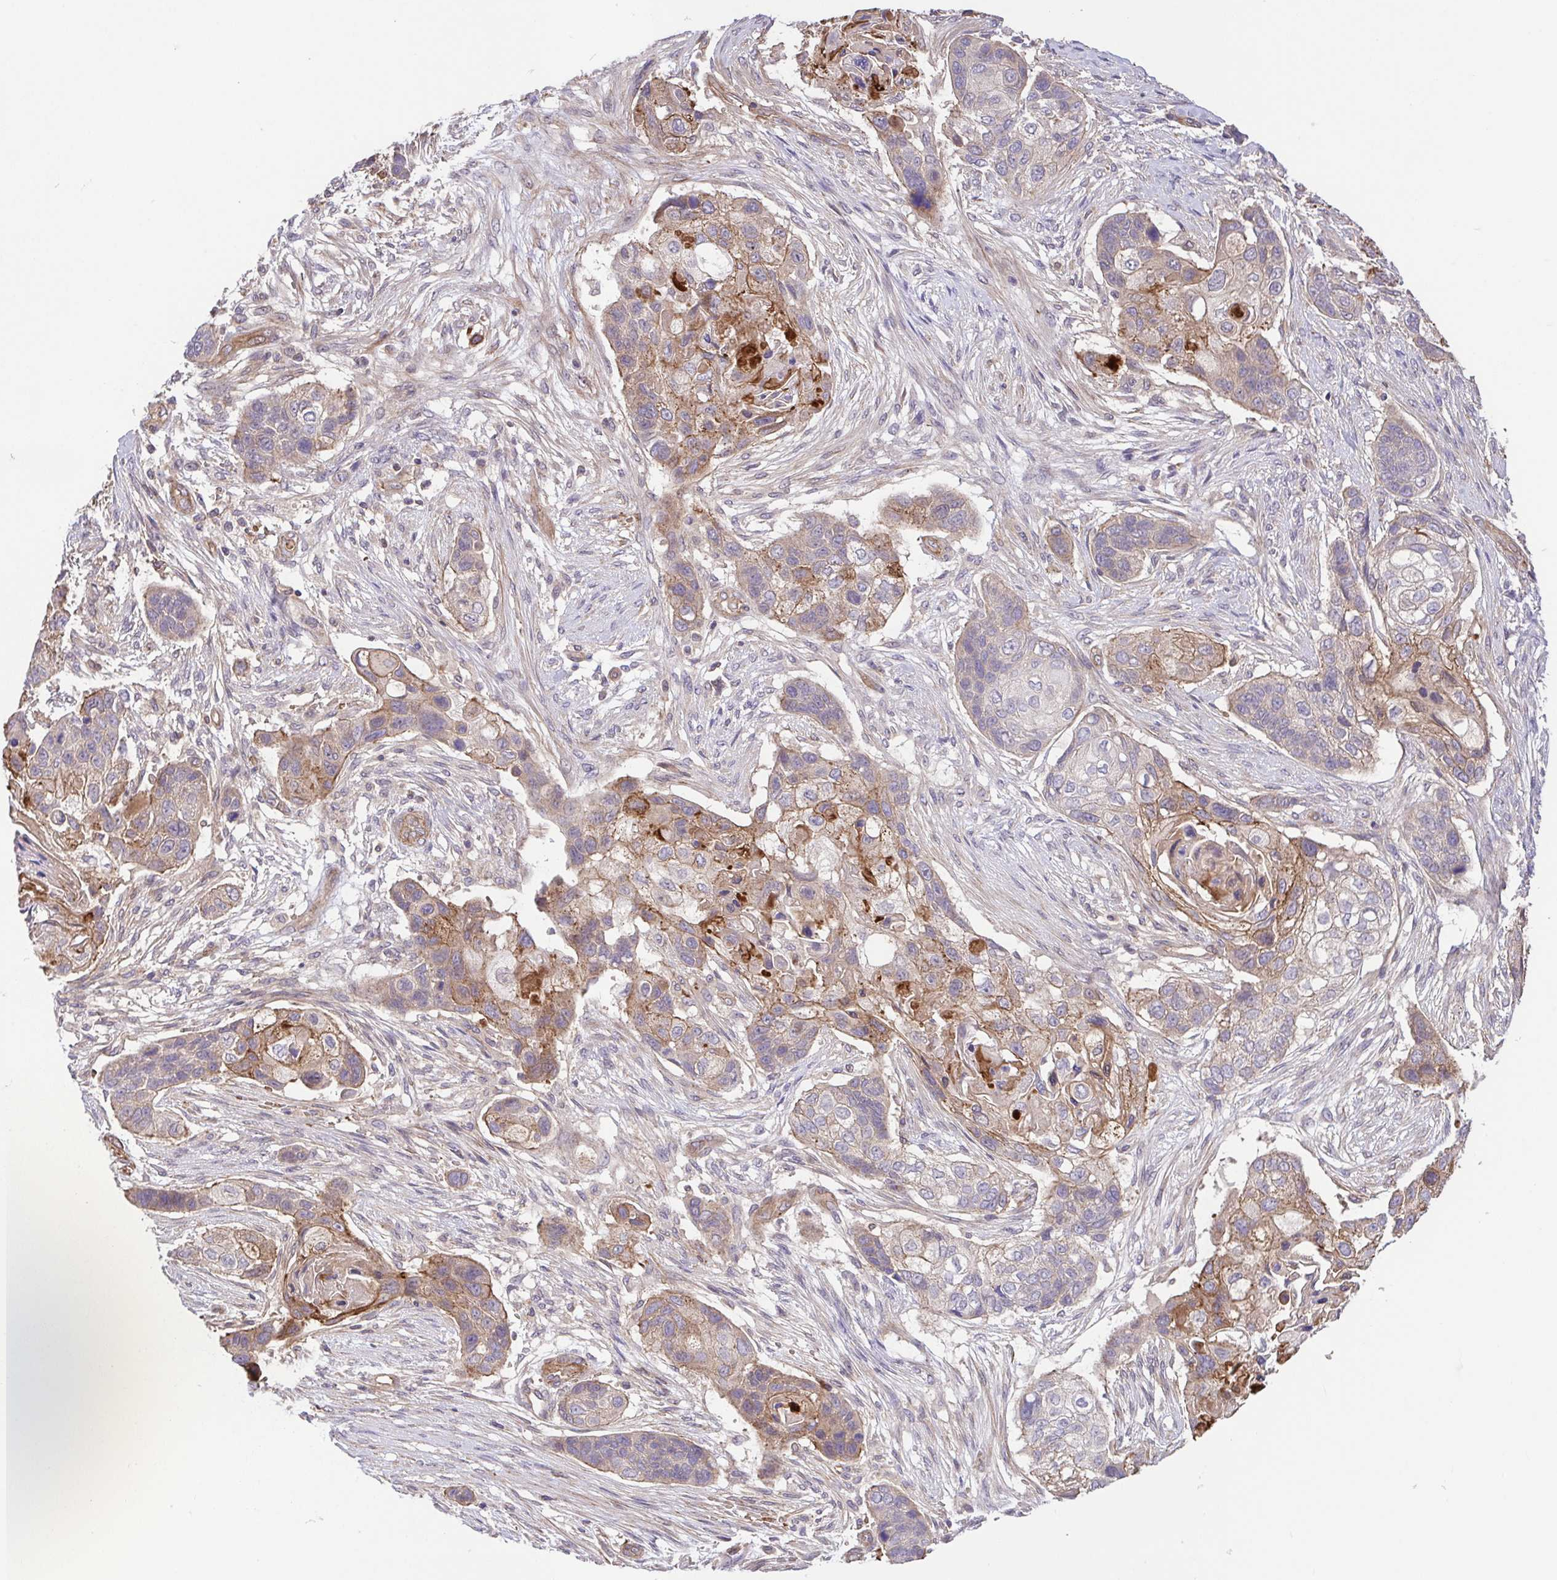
{"staining": {"intensity": "weak", "quantity": "25%-75%", "location": "cytoplasmic/membranous"}, "tissue": "lung cancer", "cell_type": "Tumor cells", "image_type": "cancer", "snomed": [{"axis": "morphology", "description": "Squamous cell carcinoma, NOS"}, {"axis": "topography", "description": "Lung"}], "caption": "Lung squamous cell carcinoma stained for a protein (brown) shows weak cytoplasmic/membranous positive expression in about 25%-75% of tumor cells.", "gene": "IDE", "patient": {"sex": "male", "age": 69}}